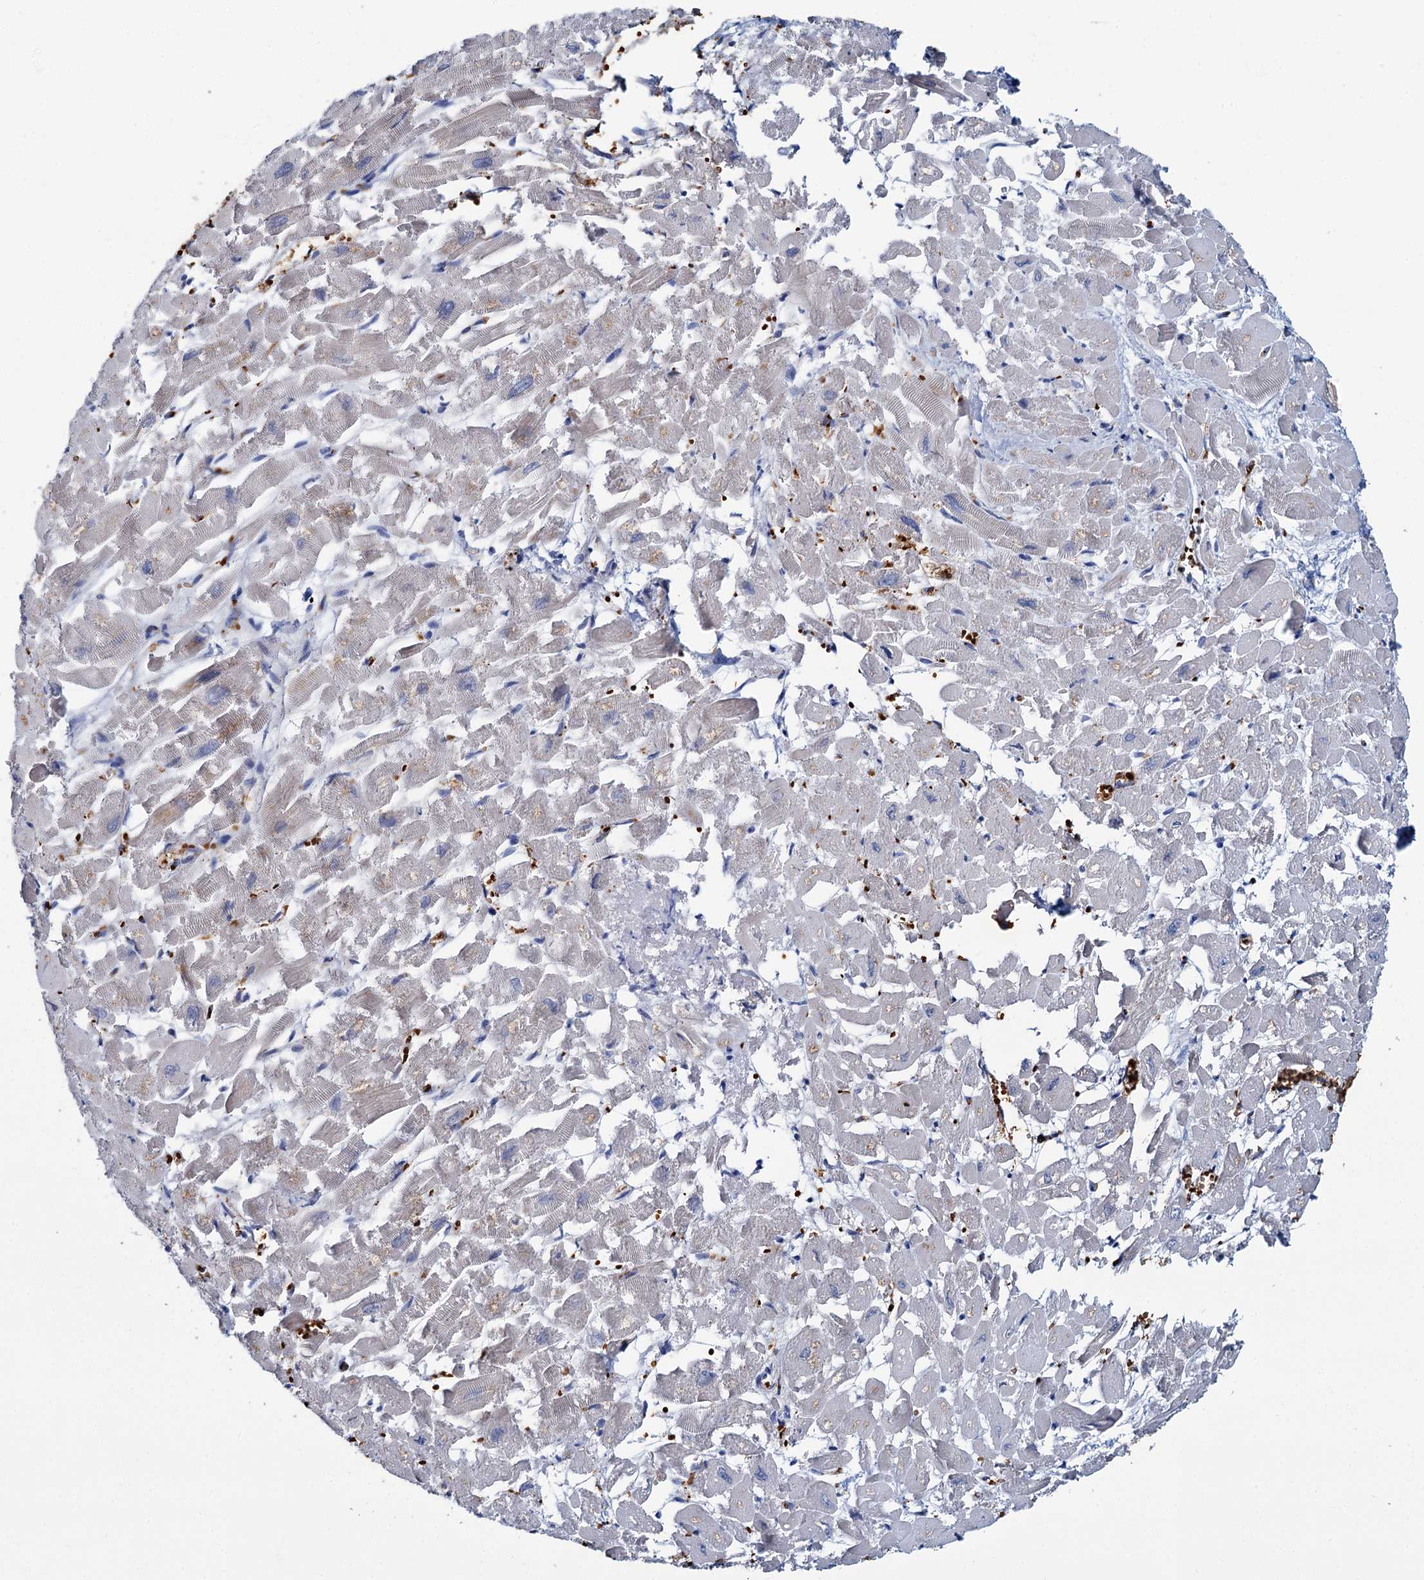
{"staining": {"intensity": "negative", "quantity": "none", "location": "none"}, "tissue": "heart muscle", "cell_type": "Cardiomyocytes", "image_type": "normal", "snomed": [{"axis": "morphology", "description": "Normal tissue, NOS"}, {"axis": "topography", "description": "Heart"}], "caption": "Cardiomyocytes show no significant protein expression in normal heart muscle.", "gene": "ATG2A", "patient": {"sex": "male", "age": 54}}